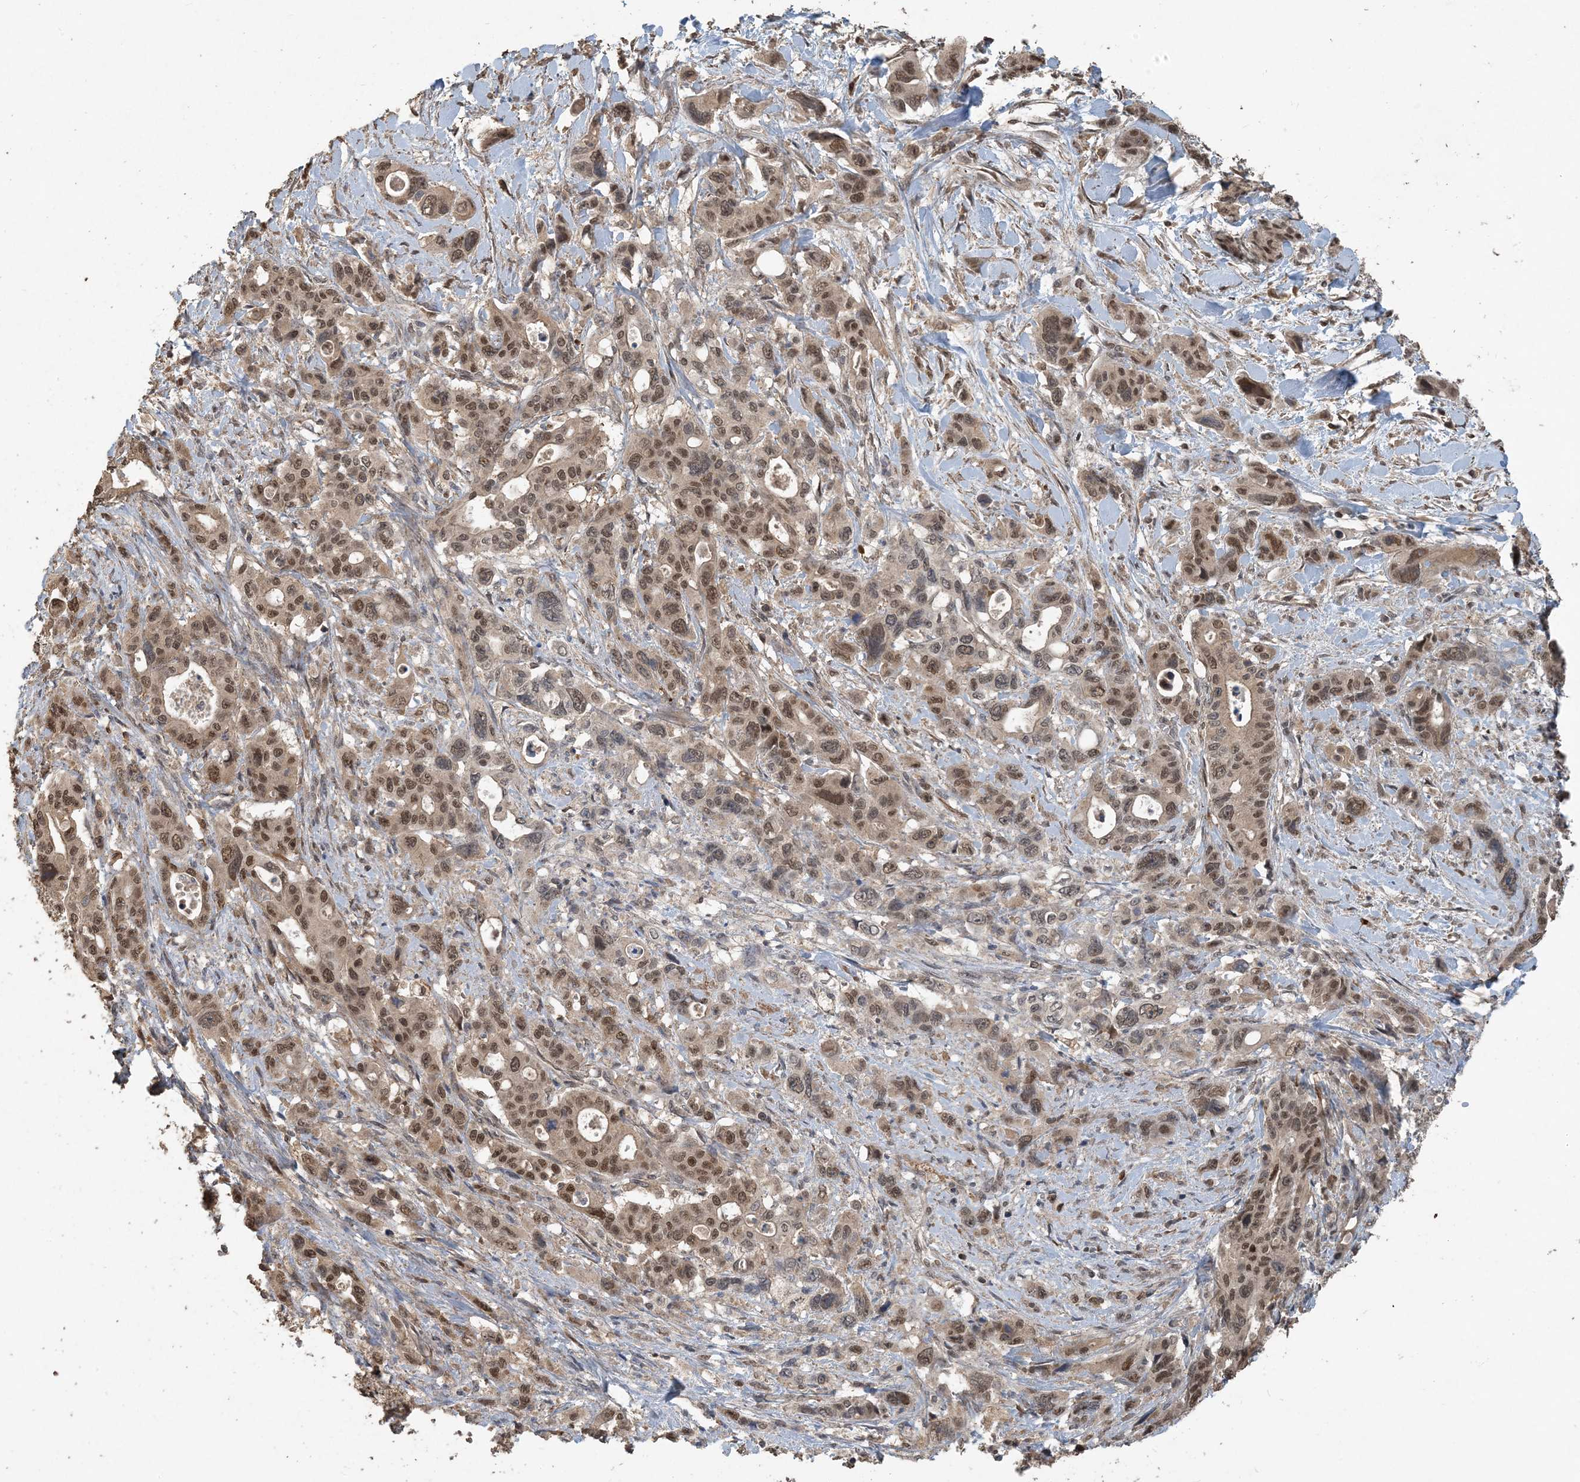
{"staining": {"intensity": "moderate", "quantity": ">75%", "location": "cytoplasmic/membranous,nuclear"}, "tissue": "pancreatic cancer", "cell_type": "Tumor cells", "image_type": "cancer", "snomed": [{"axis": "morphology", "description": "Adenocarcinoma, NOS"}, {"axis": "topography", "description": "Pancreas"}], "caption": "Human pancreatic cancer (adenocarcinoma) stained for a protein (brown) demonstrates moderate cytoplasmic/membranous and nuclear positive expression in approximately >75% of tumor cells.", "gene": "ZC3H12A", "patient": {"sex": "male", "age": 46}}